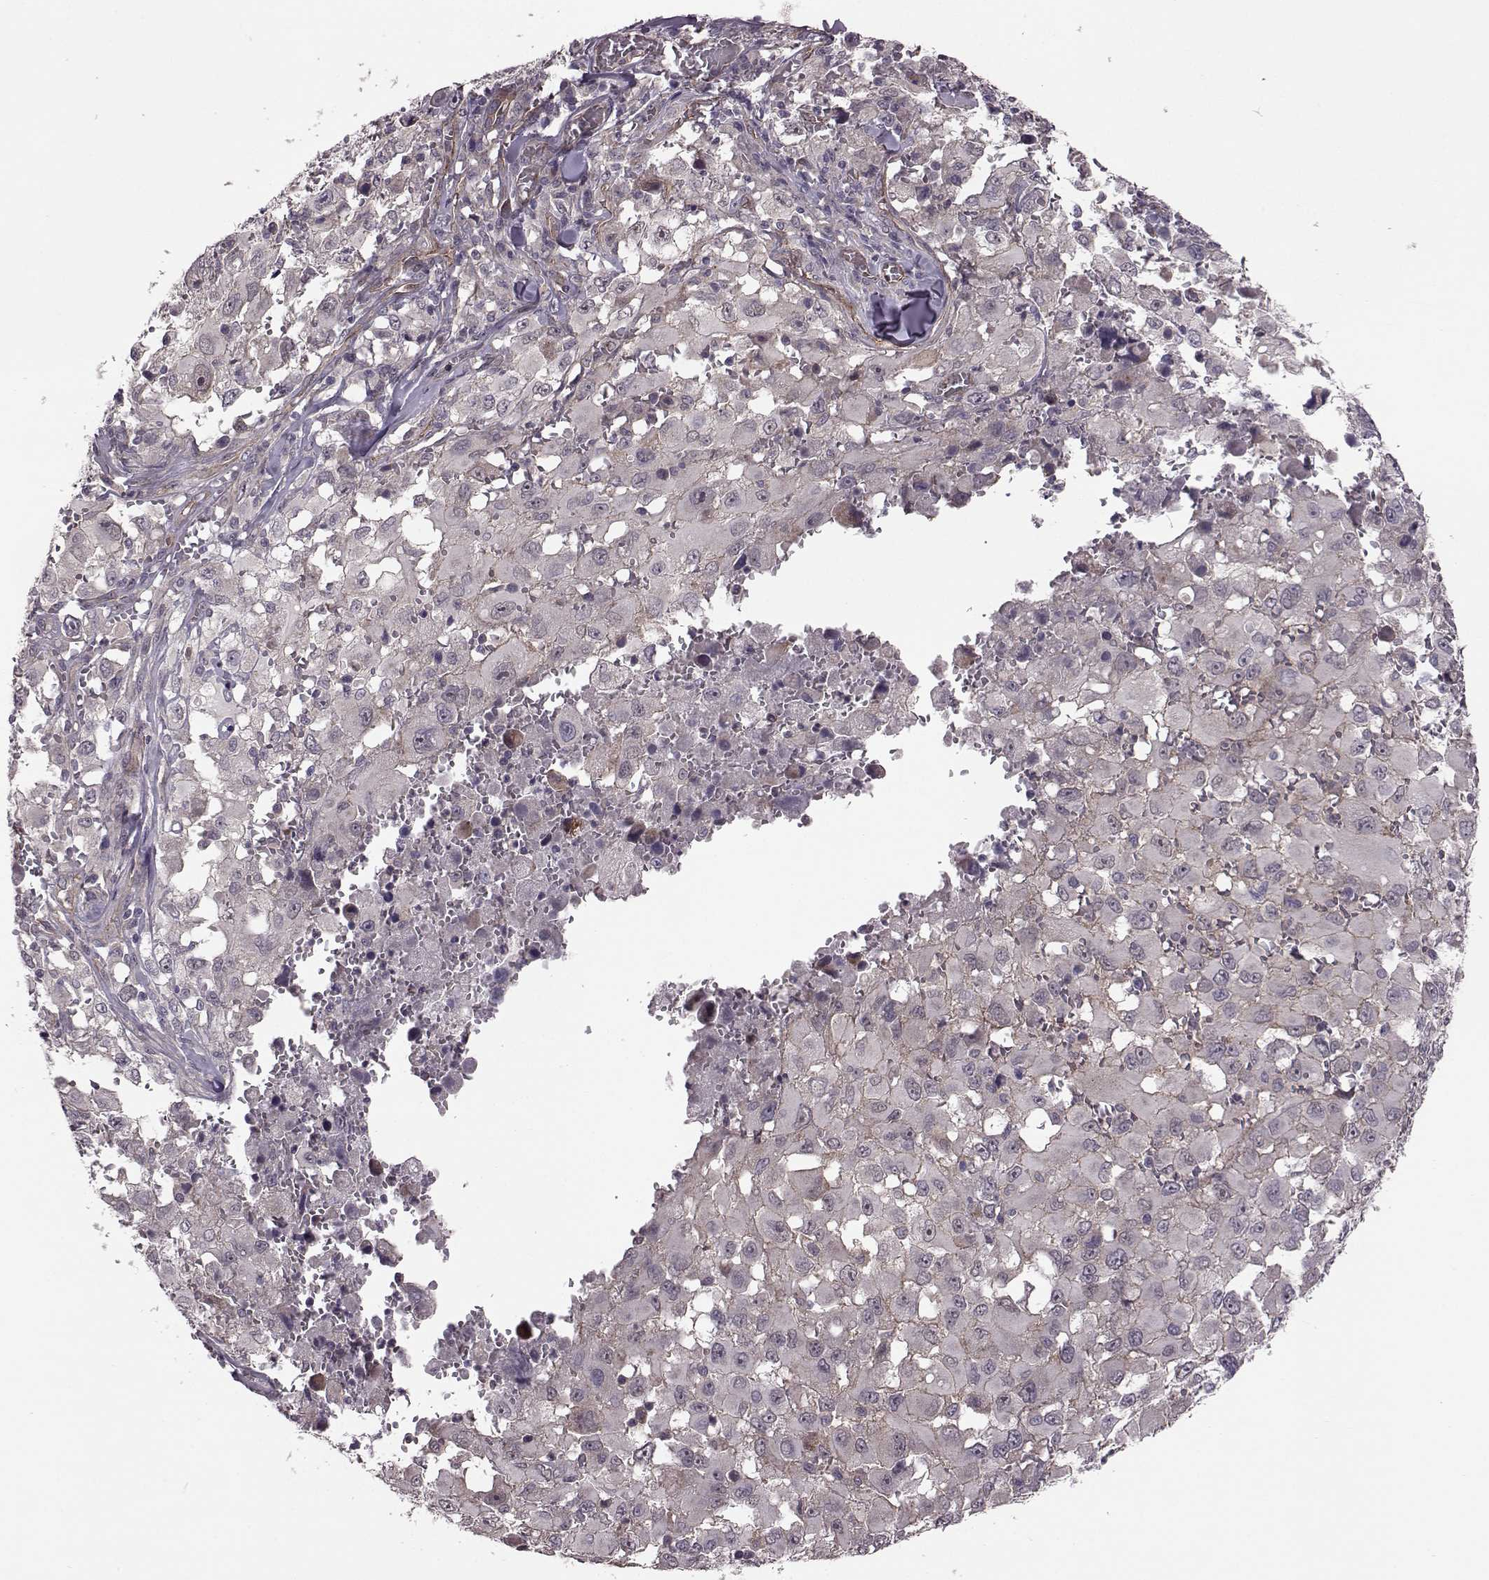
{"staining": {"intensity": "negative", "quantity": "none", "location": "none"}, "tissue": "melanoma", "cell_type": "Tumor cells", "image_type": "cancer", "snomed": [{"axis": "morphology", "description": "Malignant melanoma, Metastatic site"}, {"axis": "topography", "description": "Lymph node"}], "caption": "Protein analysis of malignant melanoma (metastatic site) reveals no significant expression in tumor cells.", "gene": "SYNPO", "patient": {"sex": "male", "age": 50}}